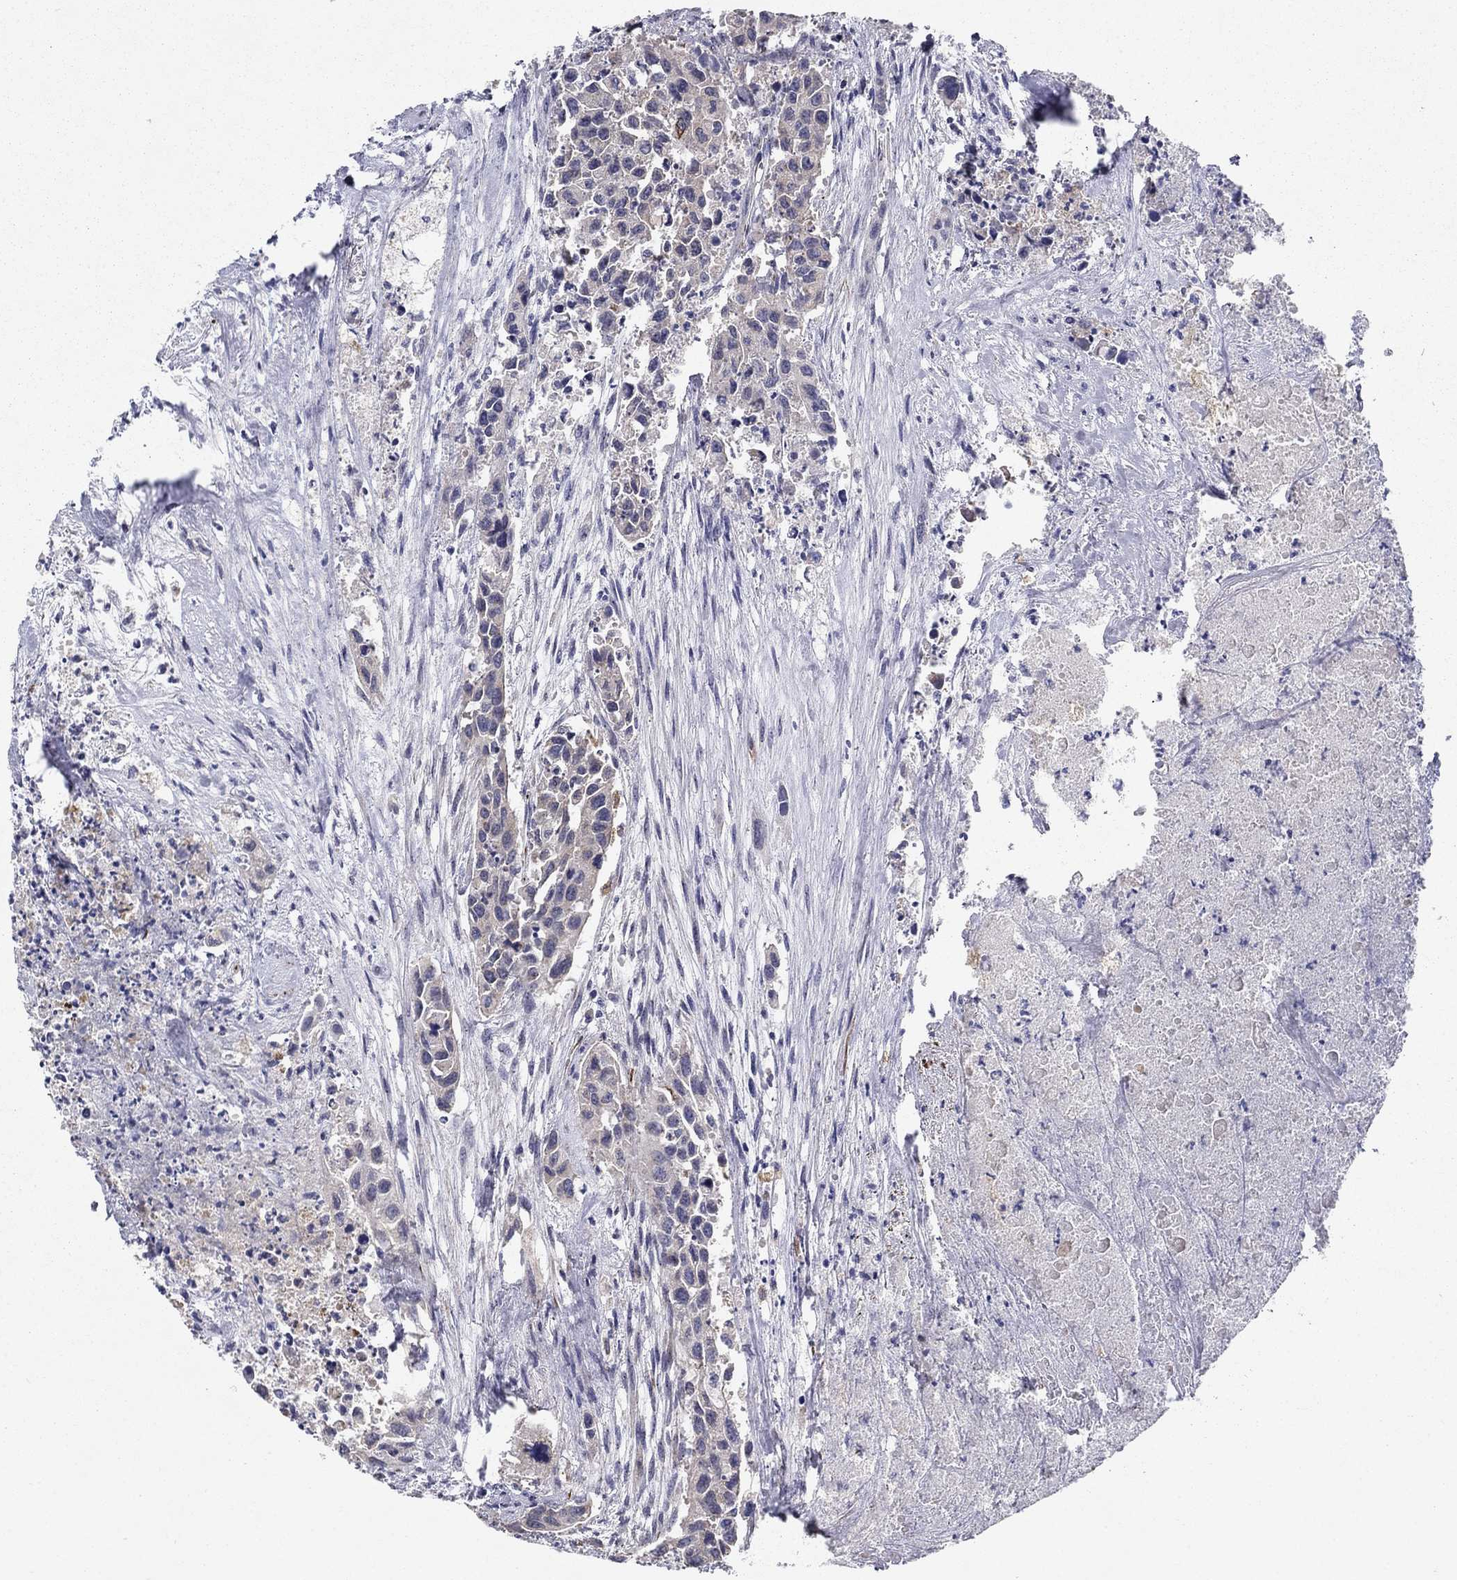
{"staining": {"intensity": "weak", "quantity": "25%-75%", "location": "cytoplasmic/membranous"}, "tissue": "urothelial cancer", "cell_type": "Tumor cells", "image_type": "cancer", "snomed": [{"axis": "morphology", "description": "Urothelial carcinoma, High grade"}, {"axis": "topography", "description": "Urinary bladder"}], "caption": "A high-resolution histopathology image shows IHC staining of urothelial cancer, which demonstrates weak cytoplasmic/membranous positivity in about 25%-75% of tumor cells. The protein of interest is shown in brown color, while the nuclei are stained blue.", "gene": "LACTB2", "patient": {"sex": "female", "age": 73}}